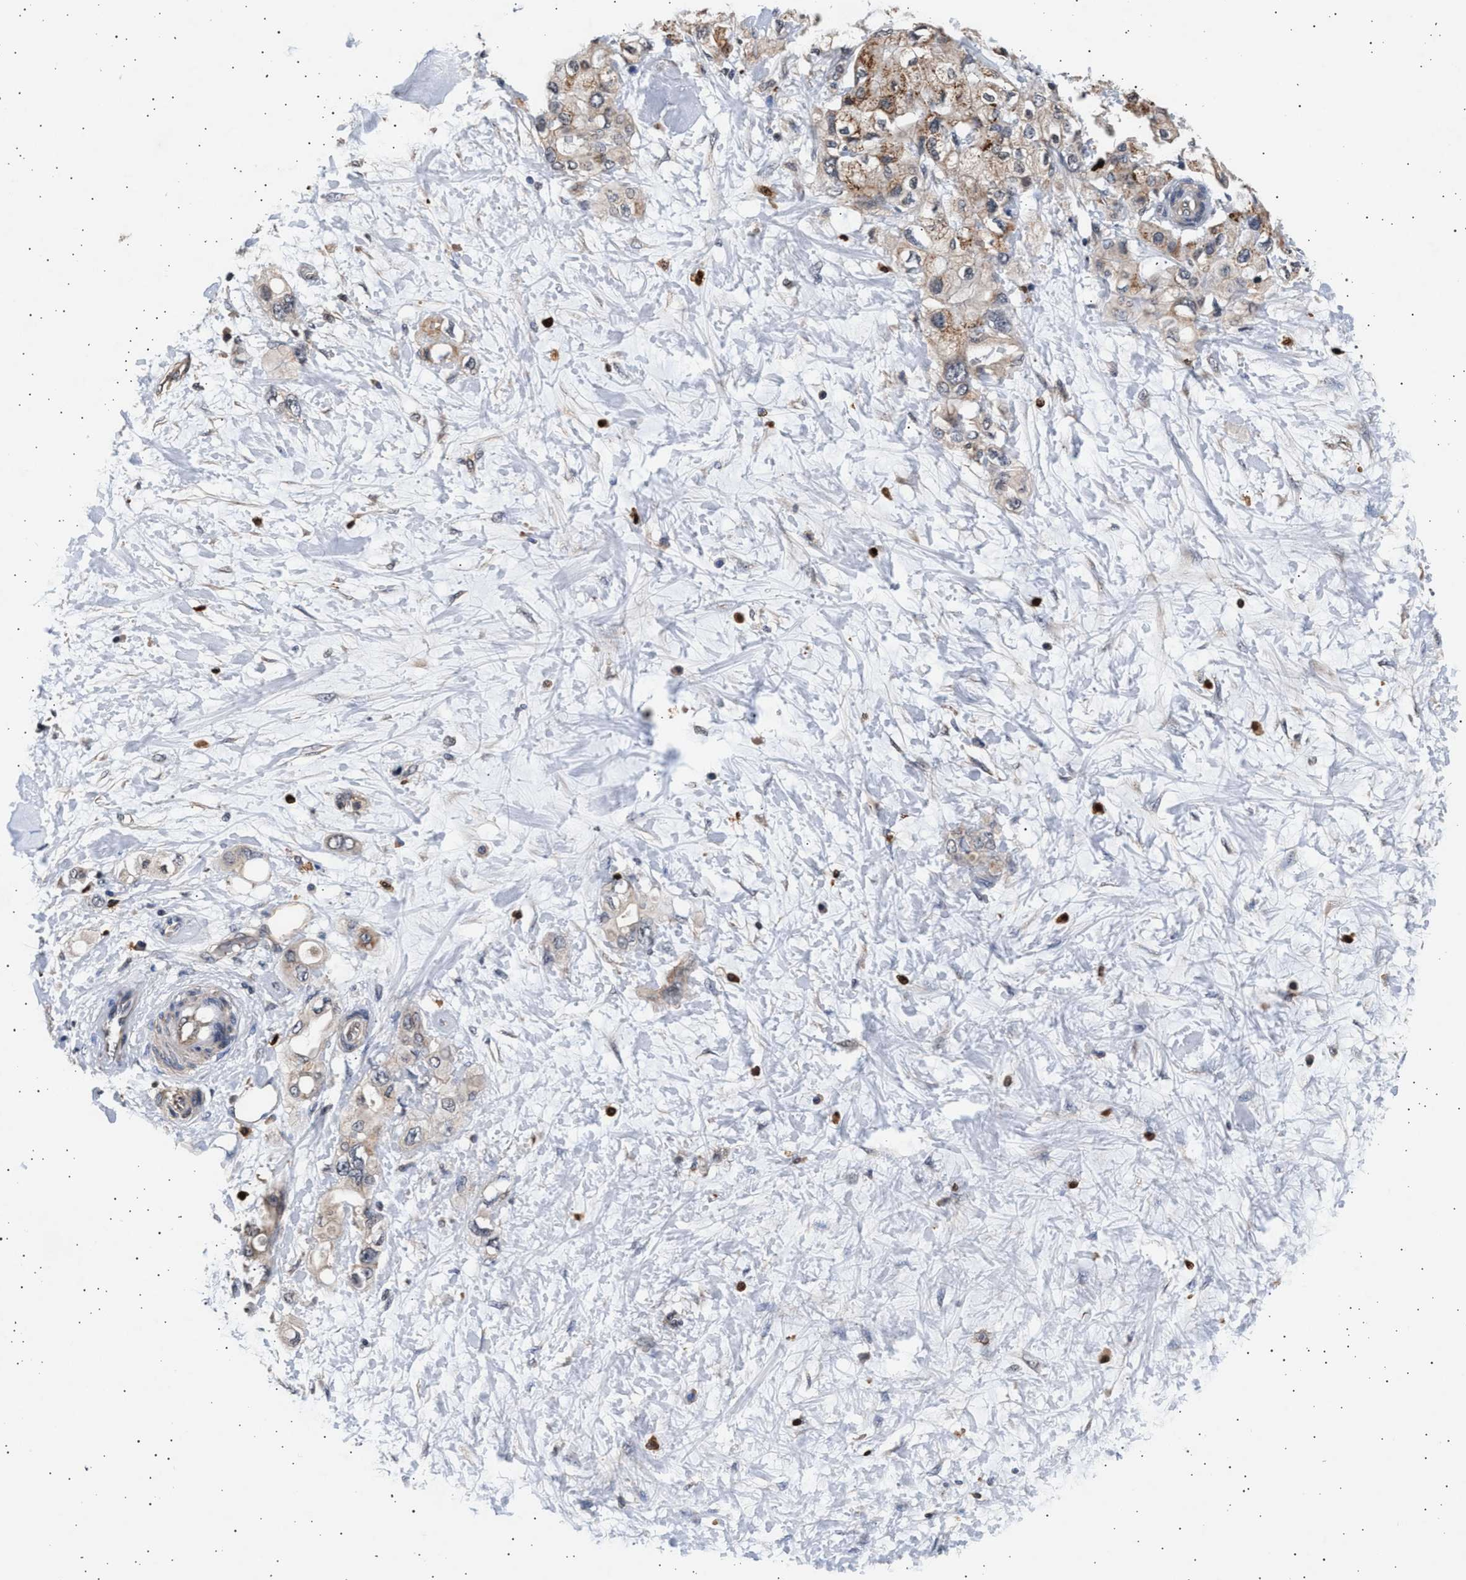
{"staining": {"intensity": "weak", "quantity": ">75%", "location": "cytoplasmic/membranous"}, "tissue": "pancreatic cancer", "cell_type": "Tumor cells", "image_type": "cancer", "snomed": [{"axis": "morphology", "description": "Adenocarcinoma, NOS"}, {"axis": "topography", "description": "Pancreas"}], "caption": "Pancreatic cancer stained with a protein marker displays weak staining in tumor cells.", "gene": "GRAP2", "patient": {"sex": "female", "age": 56}}